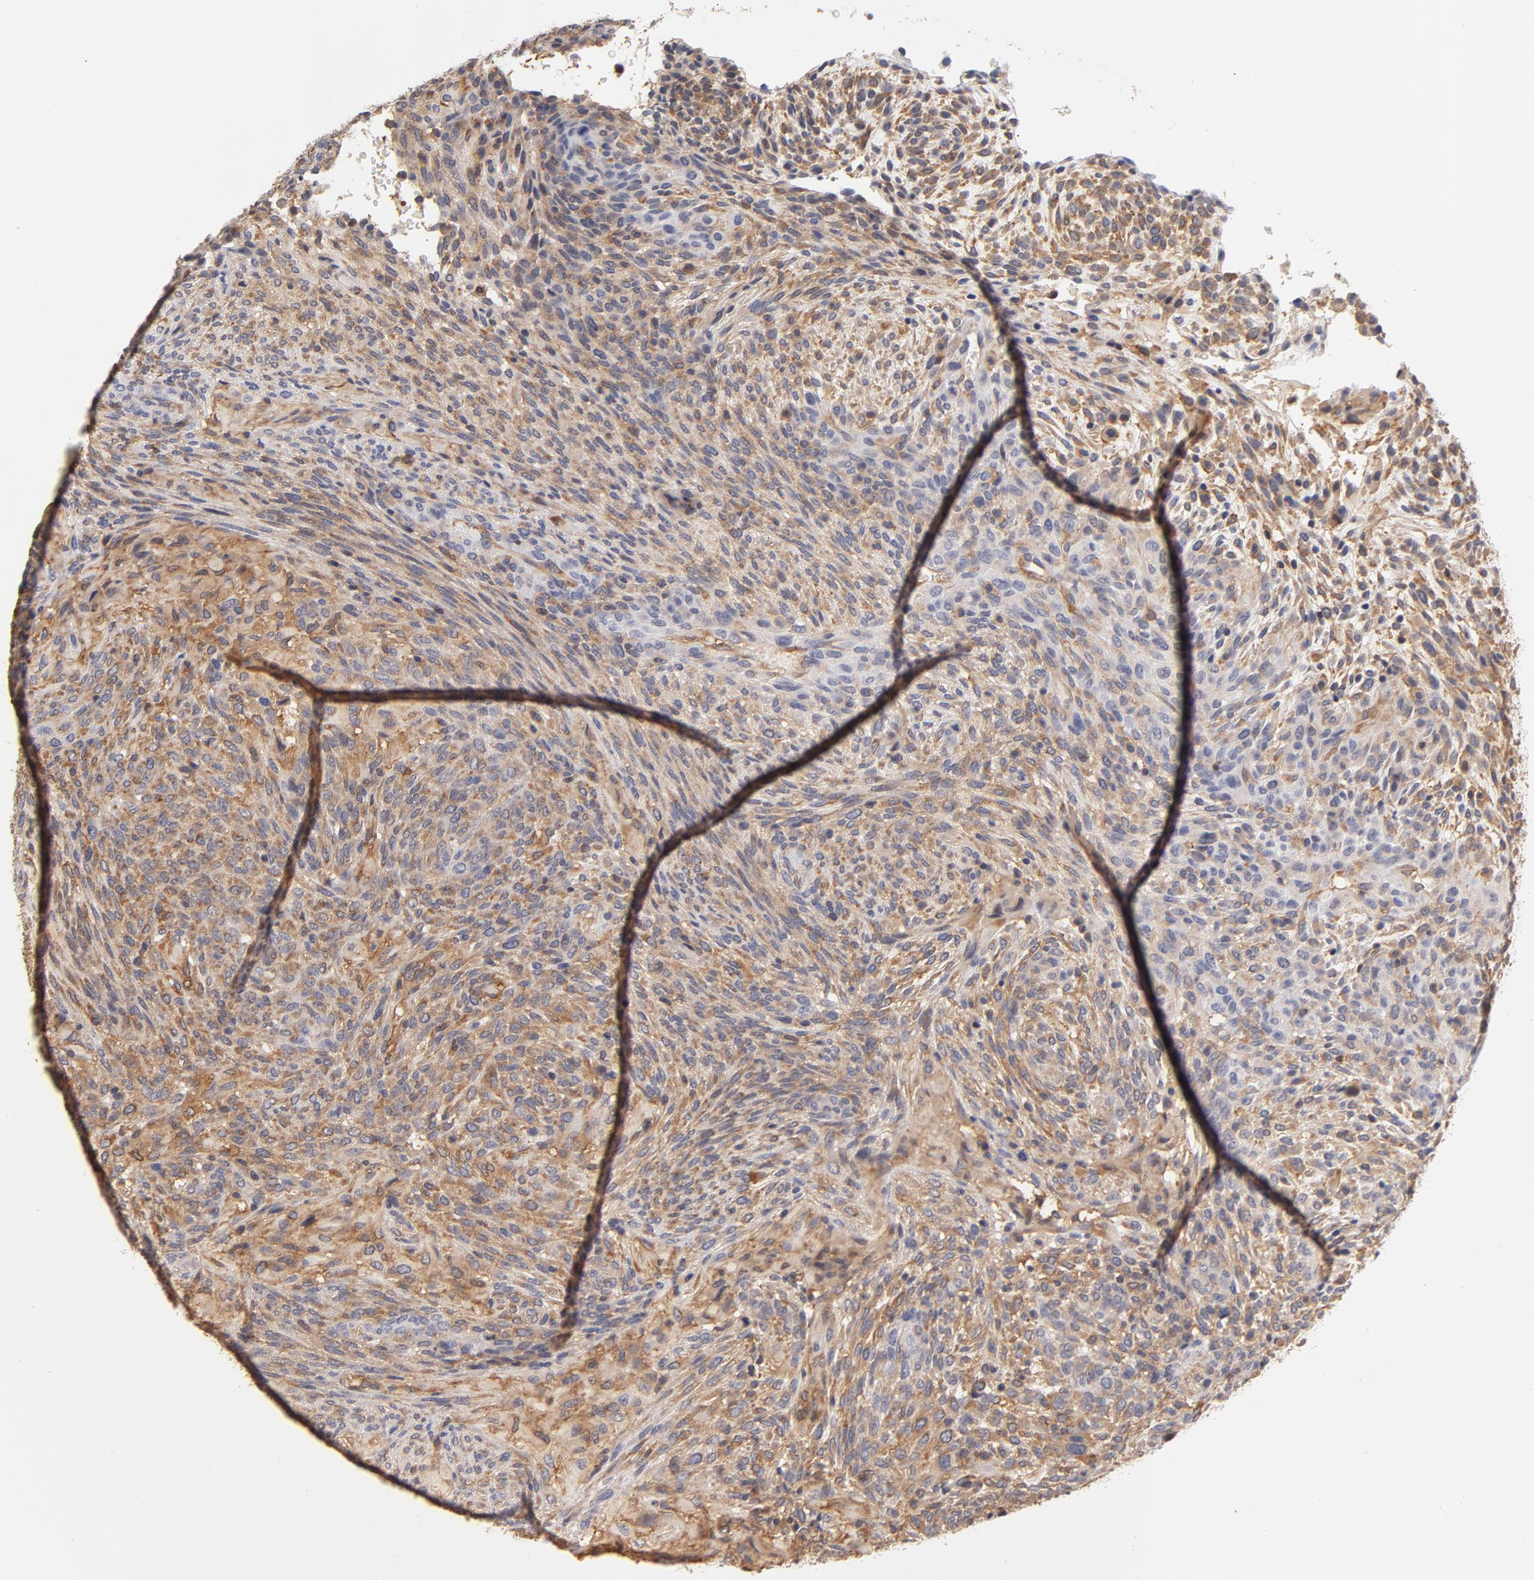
{"staining": {"intensity": "moderate", "quantity": ">75%", "location": "cytoplasmic/membranous"}, "tissue": "glioma", "cell_type": "Tumor cells", "image_type": "cancer", "snomed": [{"axis": "morphology", "description": "Glioma, malignant, High grade"}, {"axis": "topography", "description": "Cerebral cortex"}], "caption": "The immunohistochemical stain shows moderate cytoplasmic/membranous staining in tumor cells of malignant glioma (high-grade) tissue.", "gene": "FCMR", "patient": {"sex": "female", "age": 55}}